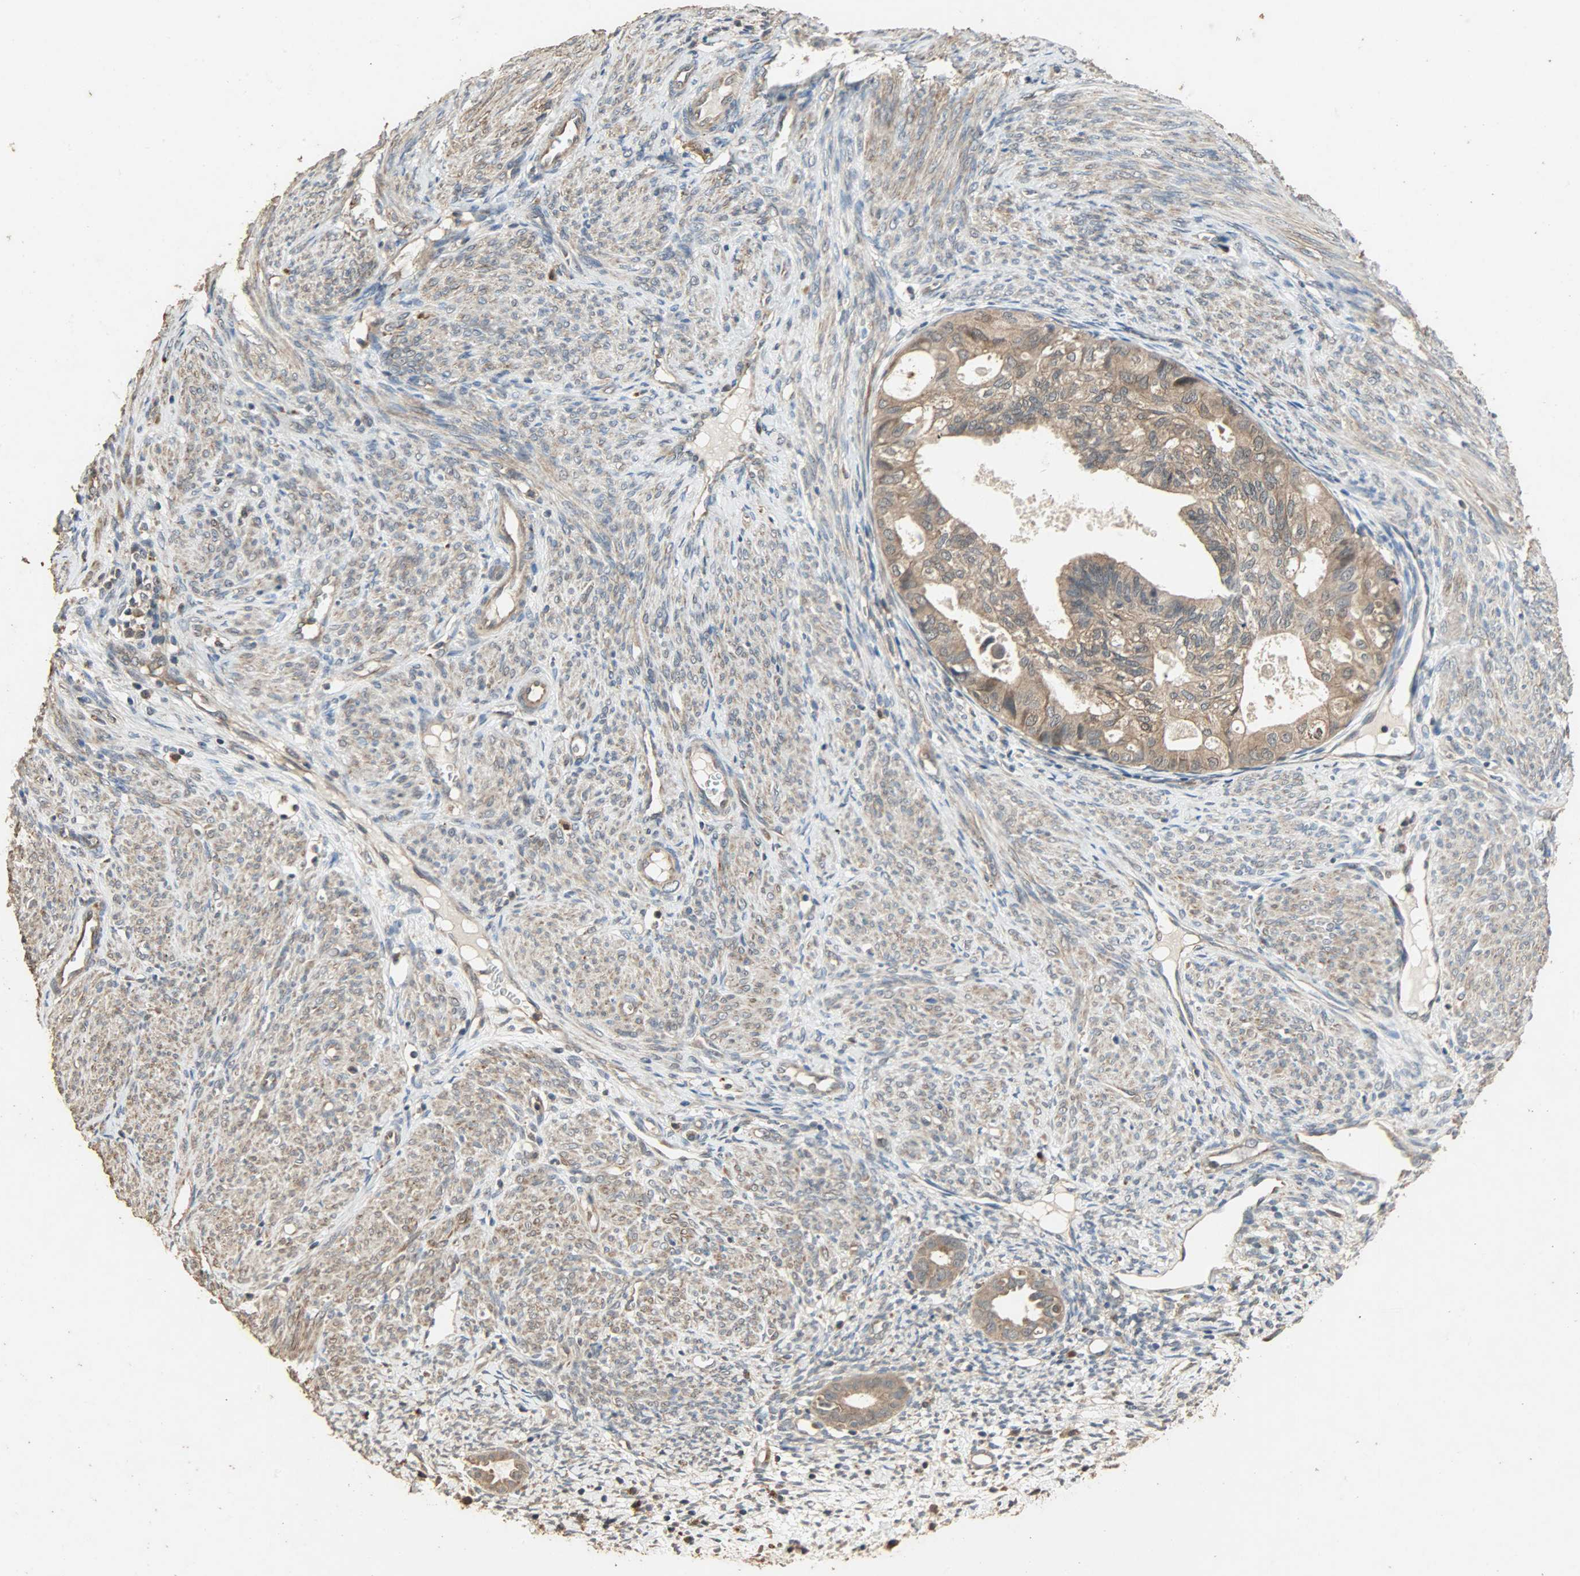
{"staining": {"intensity": "moderate", "quantity": ">75%", "location": "cytoplasmic/membranous"}, "tissue": "cervical cancer", "cell_type": "Tumor cells", "image_type": "cancer", "snomed": [{"axis": "morphology", "description": "Normal tissue, NOS"}, {"axis": "morphology", "description": "Adenocarcinoma, NOS"}, {"axis": "topography", "description": "Cervix"}, {"axis": "topography", "description": "Endometrium"}], "caption": "Immunohistochemistry (IHC) micrograph of human cervical cancer (adenocarcinoma) stained for a protein (brown), which shows medium levels of moderate cytoplasmic/membranous positivity in about >75% of tumor cells.", "gene": "CDKN2C", "patient": {"sex": "female", "age": 86}}